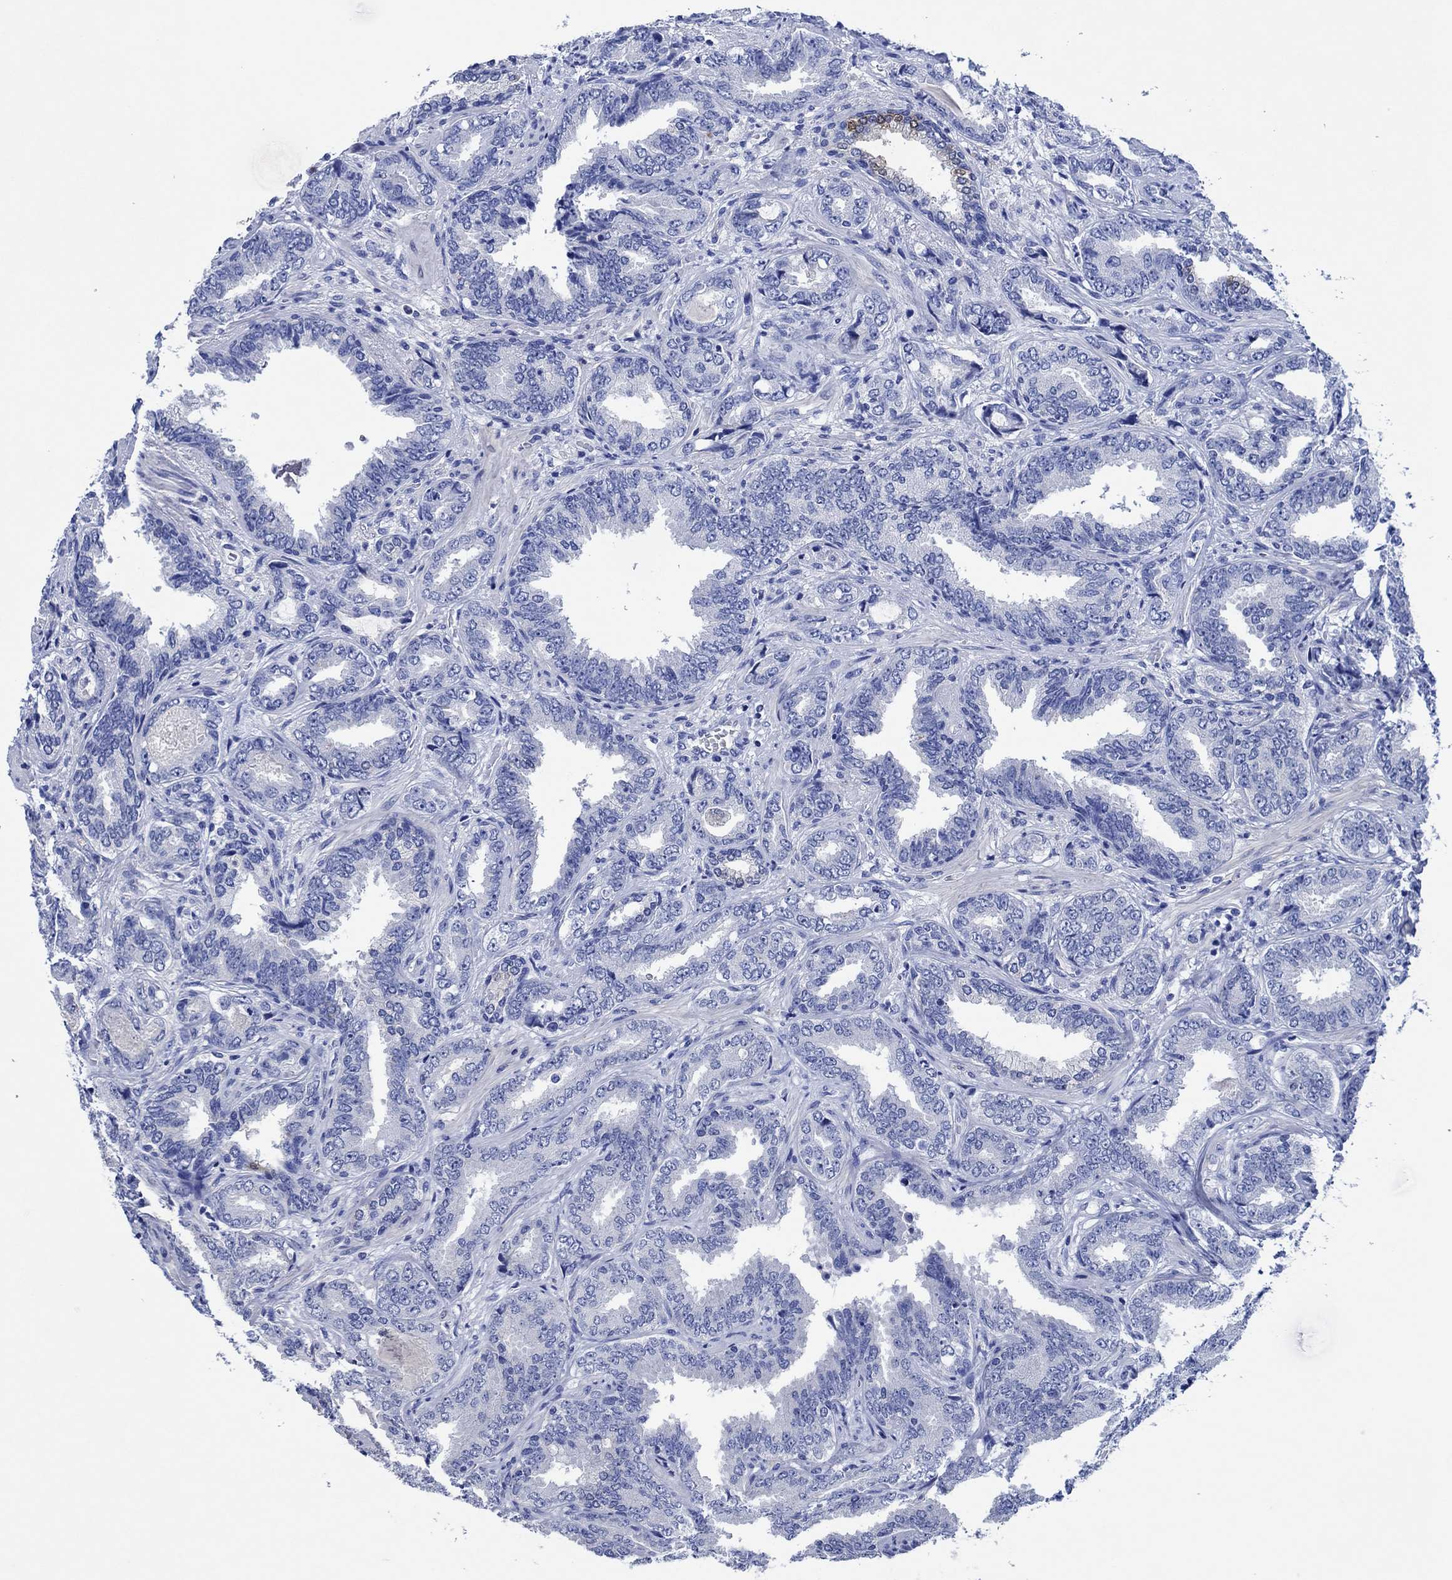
{"staining": {"intensity": "moderate", "quantity": "<25%", "location": "cytoplasmic/membranous,nuclear"}, "tissue": "prostate cancer", "cell_type": "Tumor cells", "image_type": "cancer", "snomed": [{"axis": "morphology", "description": "Adenocarcinoma, Low grade"}, {"axis": "topography", "description": "Prostate"}], "caption": "A low amount of moderate cytoplasmic/membranous and nuclear positivity is seen in approximately <25% of tumor cells in prostate adenocarcinoma (low-grade) tissue. (DAB IHC with brightfield microscopy, high magnification).", "gene": "CPNE6", "patient": {"sex": "male", "age": 68}}